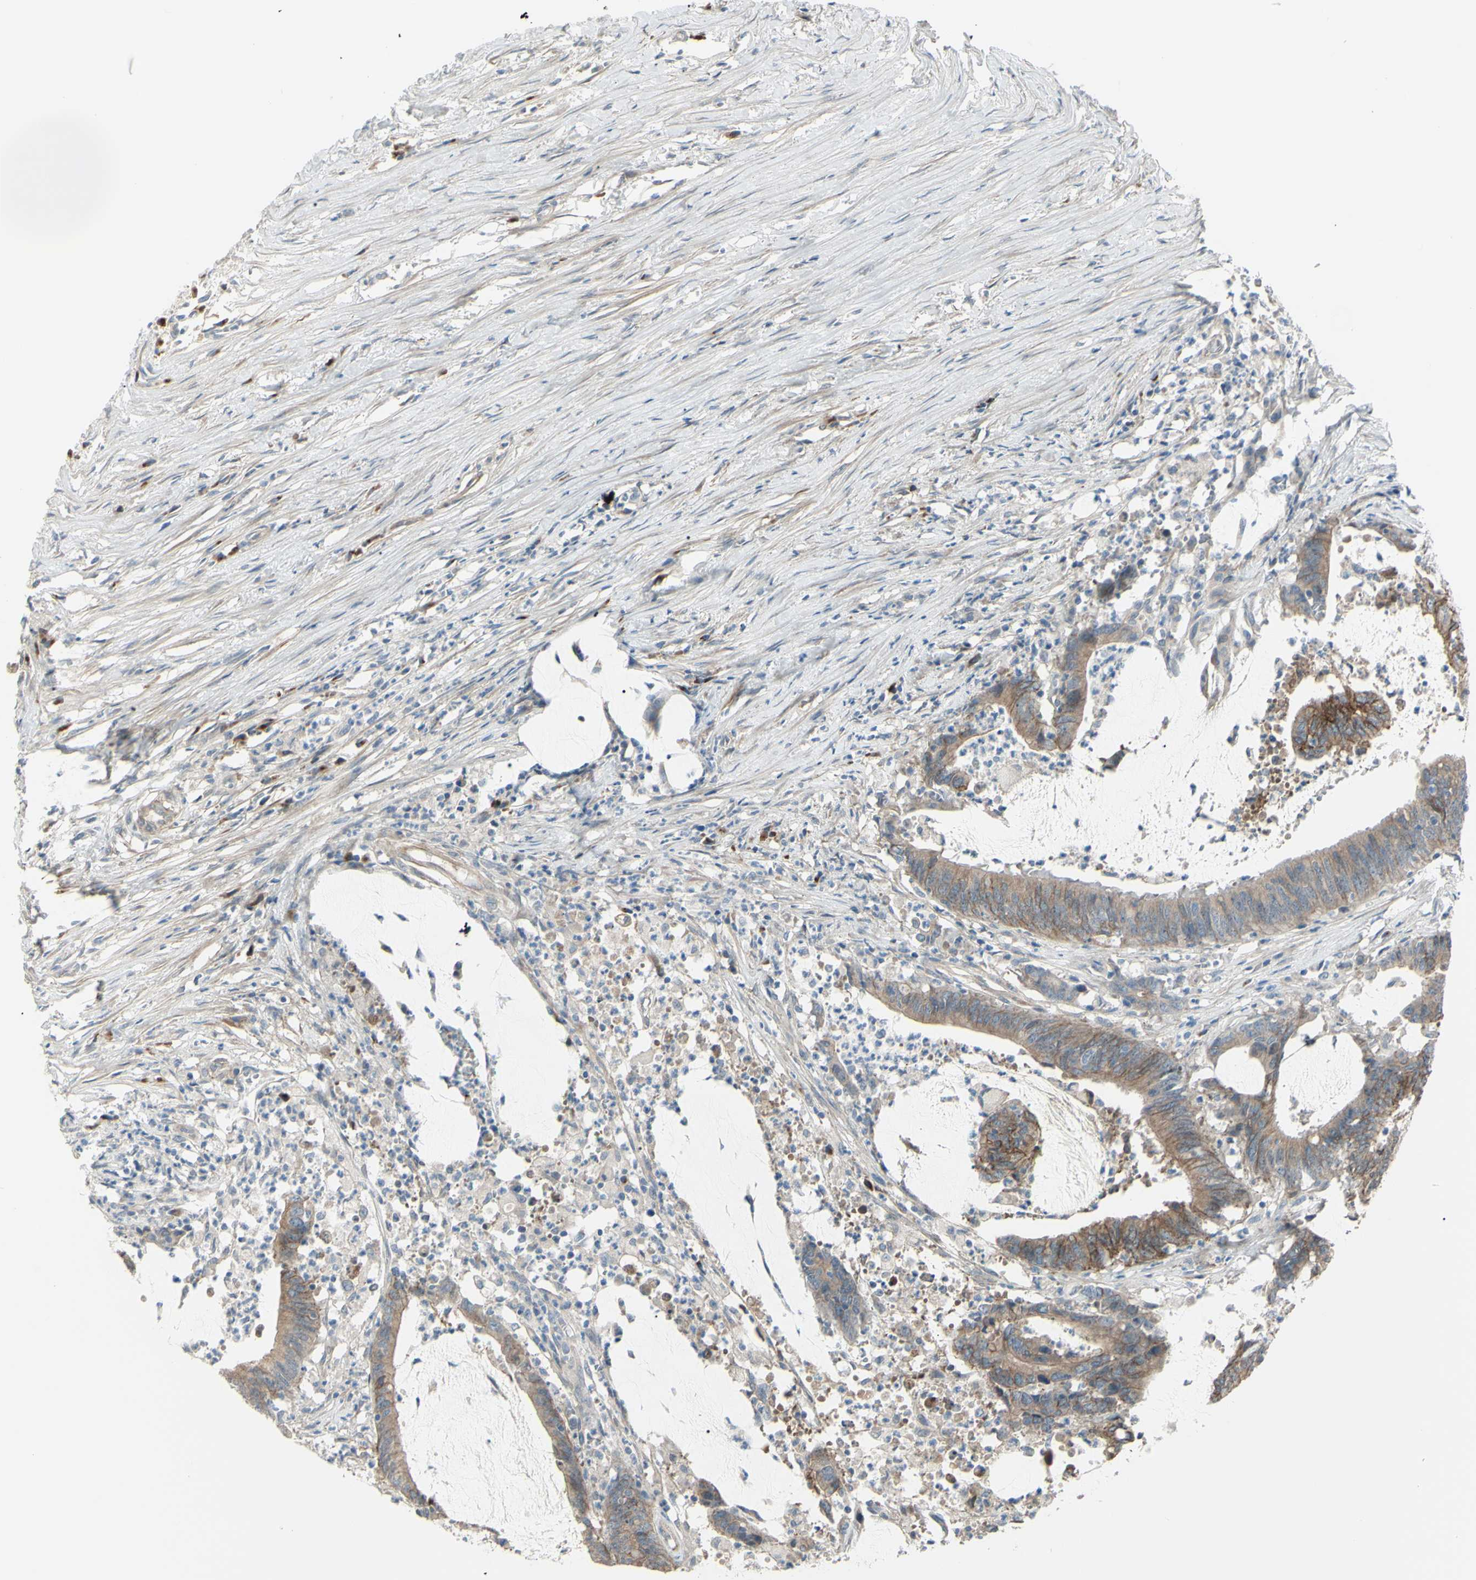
{"staining": {"intensity": "moderate", "quantity": ">75%", "location": "cytoplasmic/membranous"}, "tissue": "colorectal cancer", "cell_type": "Tumor cells", "image_type": "cancer", "snomed": [{"axis": "morphology", "description": "Adenocarcinoma, NOS"}, {"axis": "topography", "description": "Rectum"}], "caption": "Immunohistochemistry (IHC) (DAB) staining of colorectal cancer (adenocarcinoma) reveals moderate cytoplasmic/membranous protein staining in about >75% of tumor cells.", "gene": "LRRK1", "patient": {"sex": "female", "age": 66}}